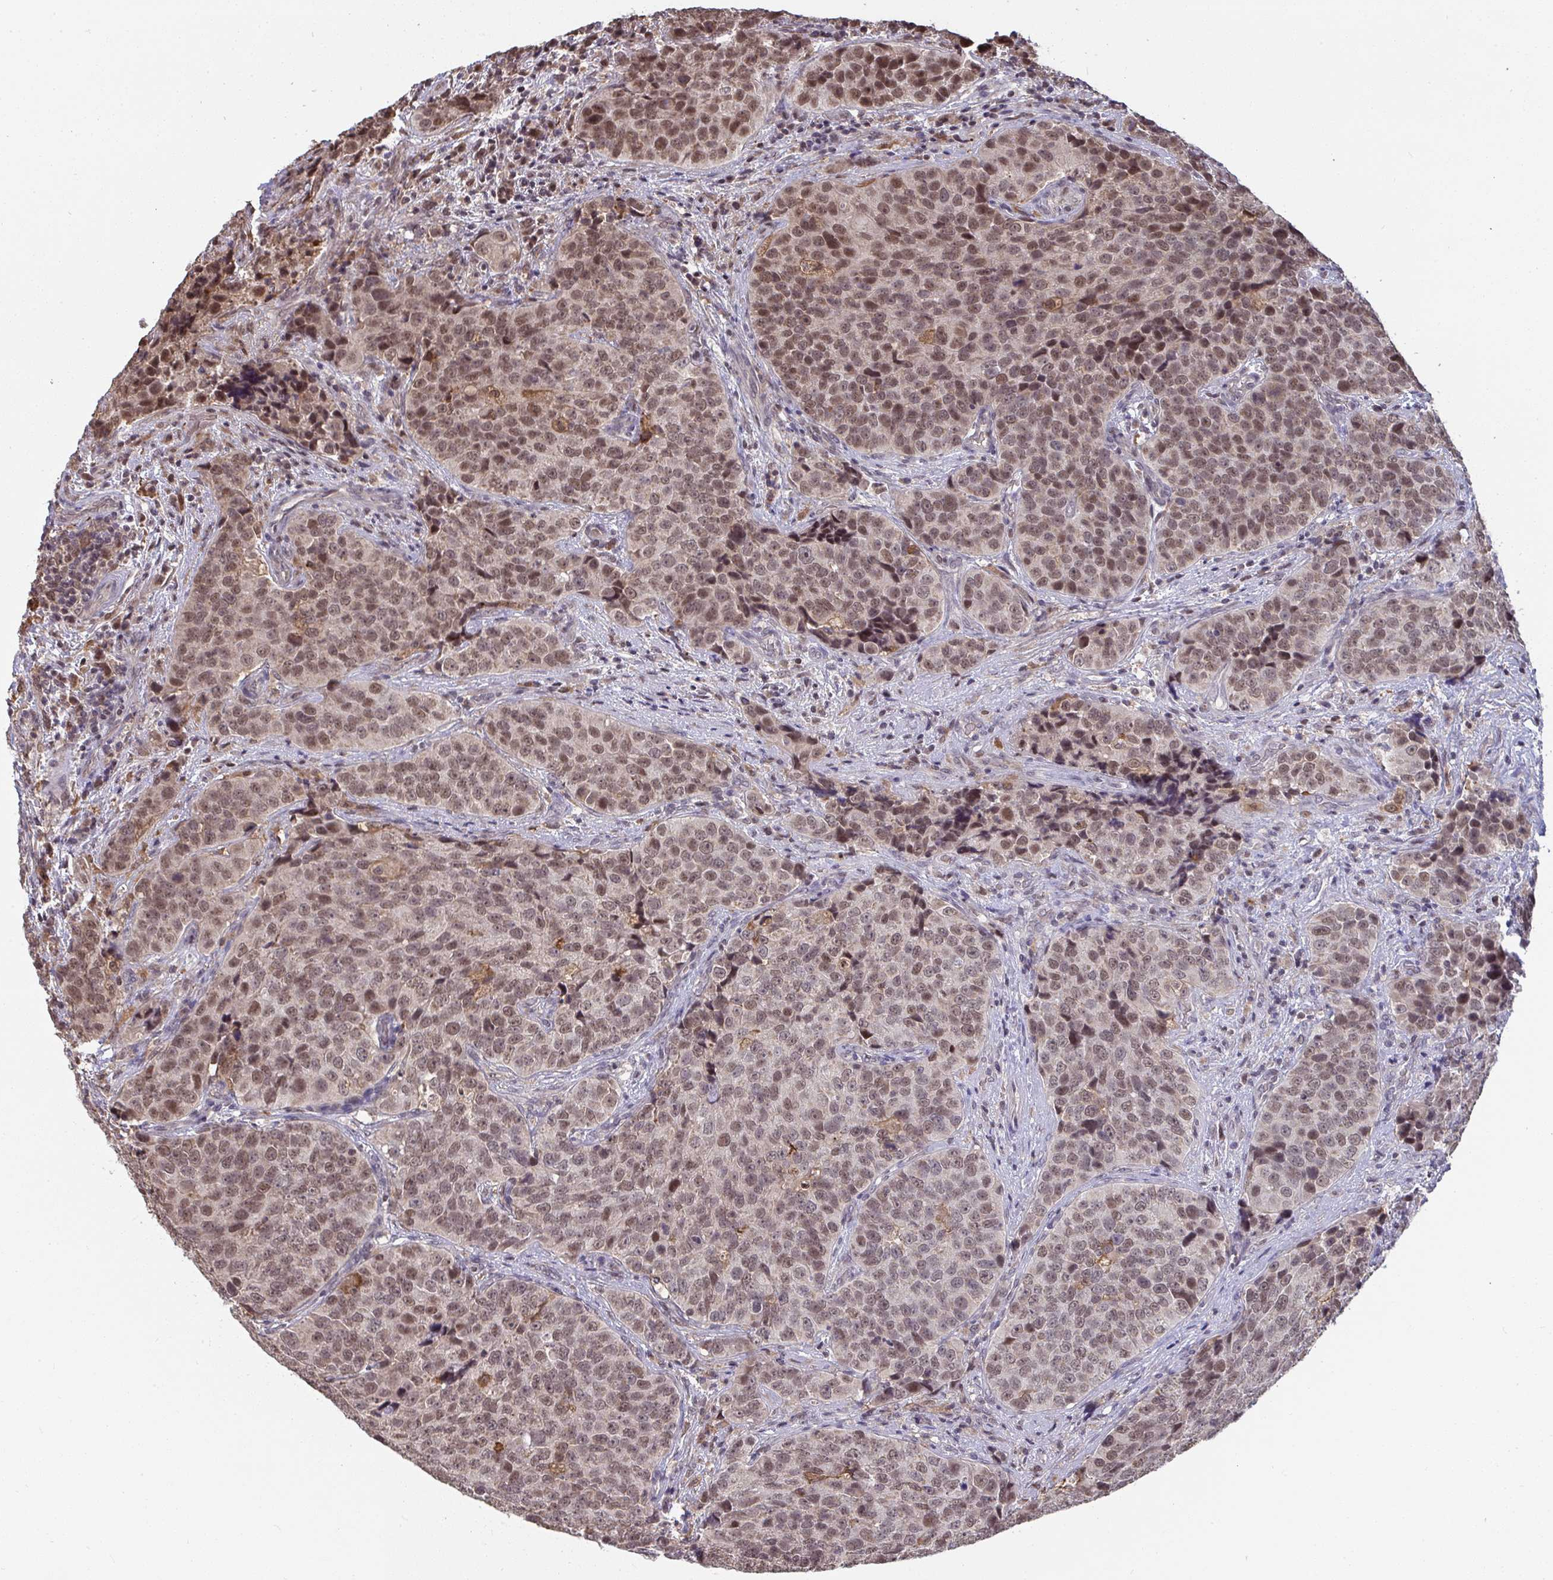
{"staining": {"intensity": "moderate", "quantity": ">75%", "location": "nuclear"}, "tissue": "urothelial cancer", "cell_type": "Tumor cells", "image_type": "cancer", "snomed": [{"axis": "morphology", "description": "Urothelial carcinoma, NOS"}, {"axis": "topography", "description": "Urinary bladder"}], "caption": "A brown stain shows moderate nuclear positivity of a protein in human transitional cell carcinoma tumor cells. The staining is performed using DAB brown chromogen to label protein expression. The nuclei are counter-stained blue using hematoxylin.", "gene": "SAP30", "patient": {"sex": "male", "age": 52}}